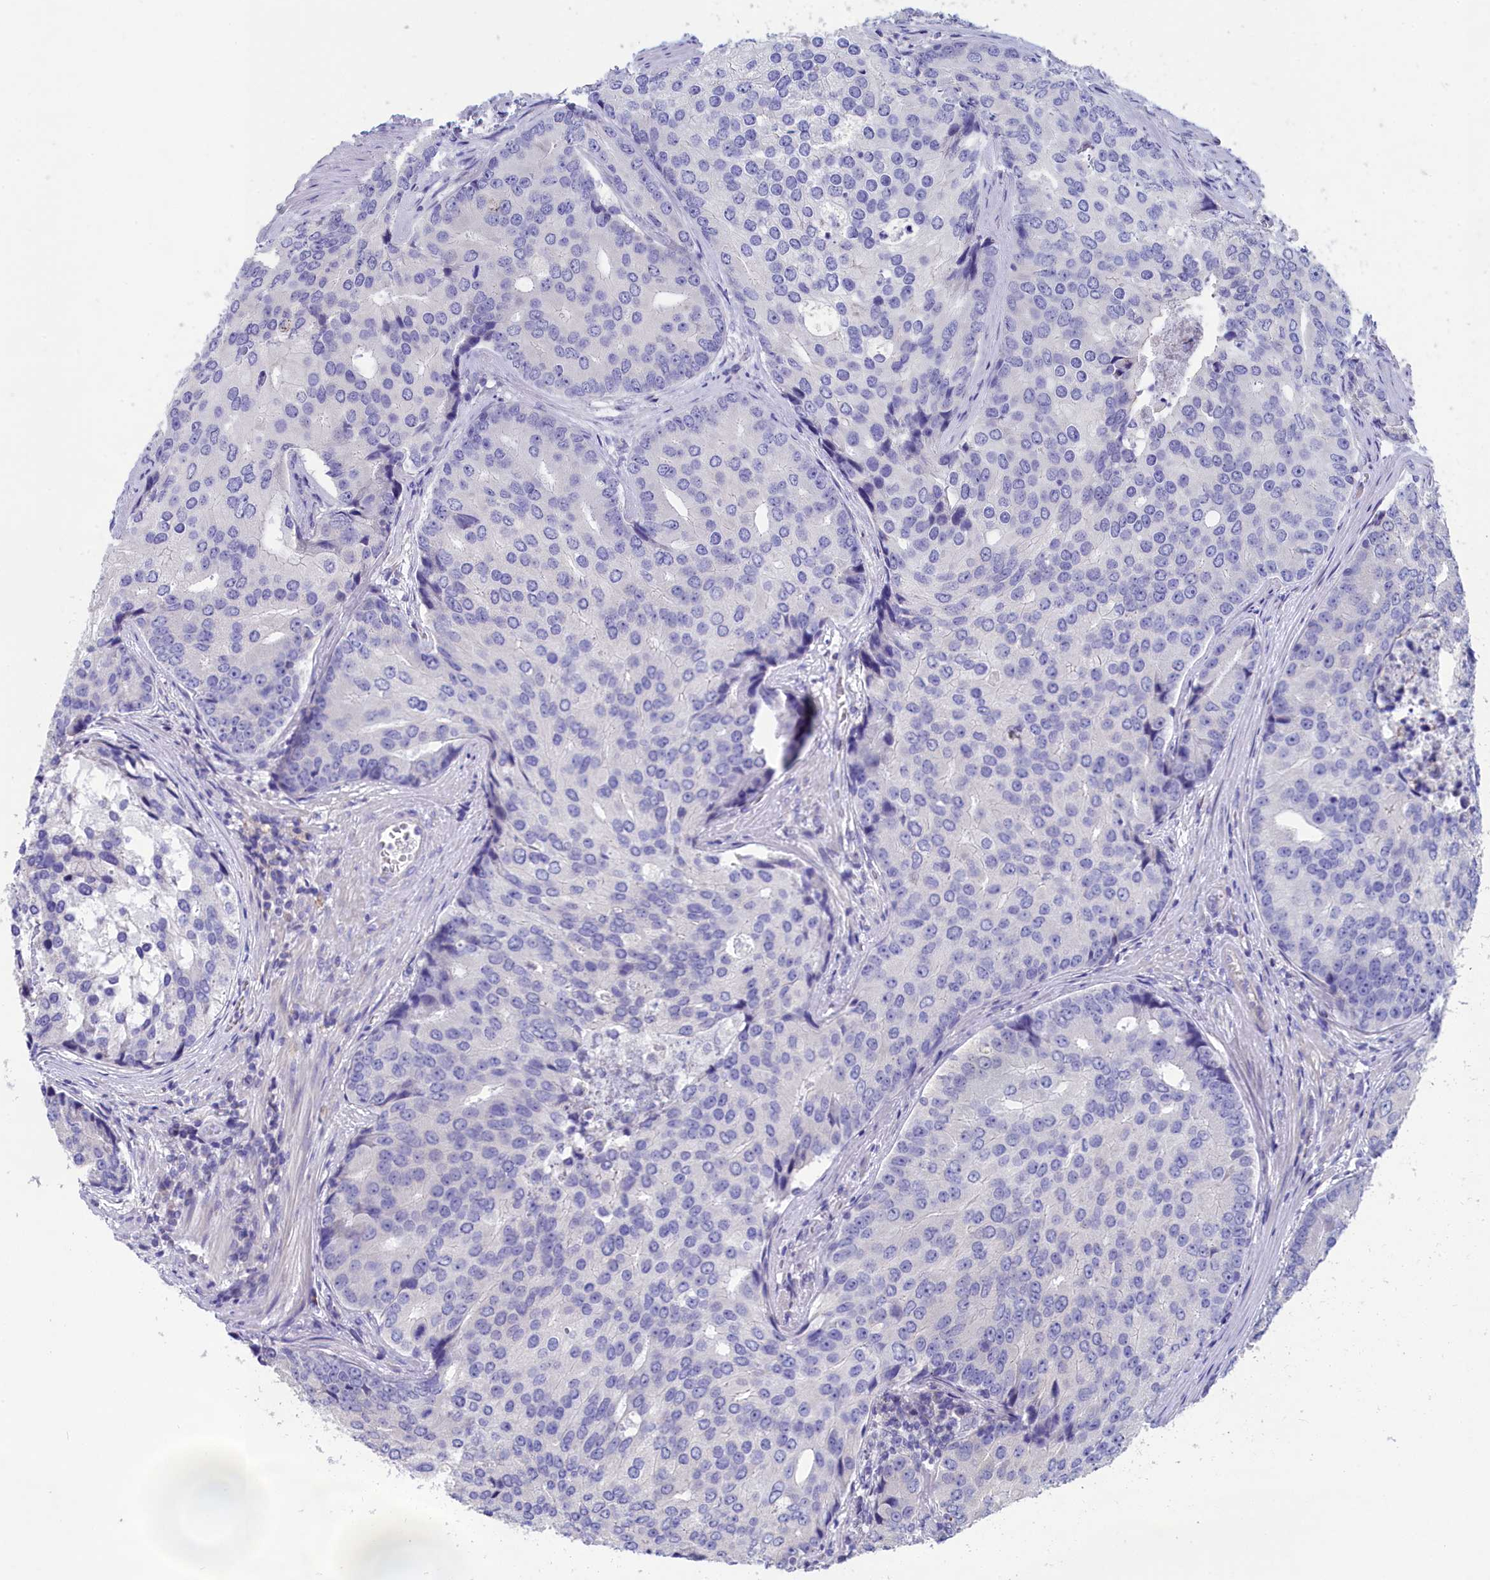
{"staining": {"intensity": "negative", "quantity": "none", "location": "none"}, "tissue": "prostate cancer", "cell_type": "Tumor cells", "image_type": "cancer", "snomed": [{"axis": "morphology", "description": "Adenocarcinoma, High grade"}, {"axis": "topography", "description": "Prostate"}], "caption": "Prostate cancer (adenocarcinoma (high-grade)) was stained to show a protein in brown. There is no significant expression in tumor cells.", "gene": "PRDM12", "patient": {"sex": "male", "age": 62}}